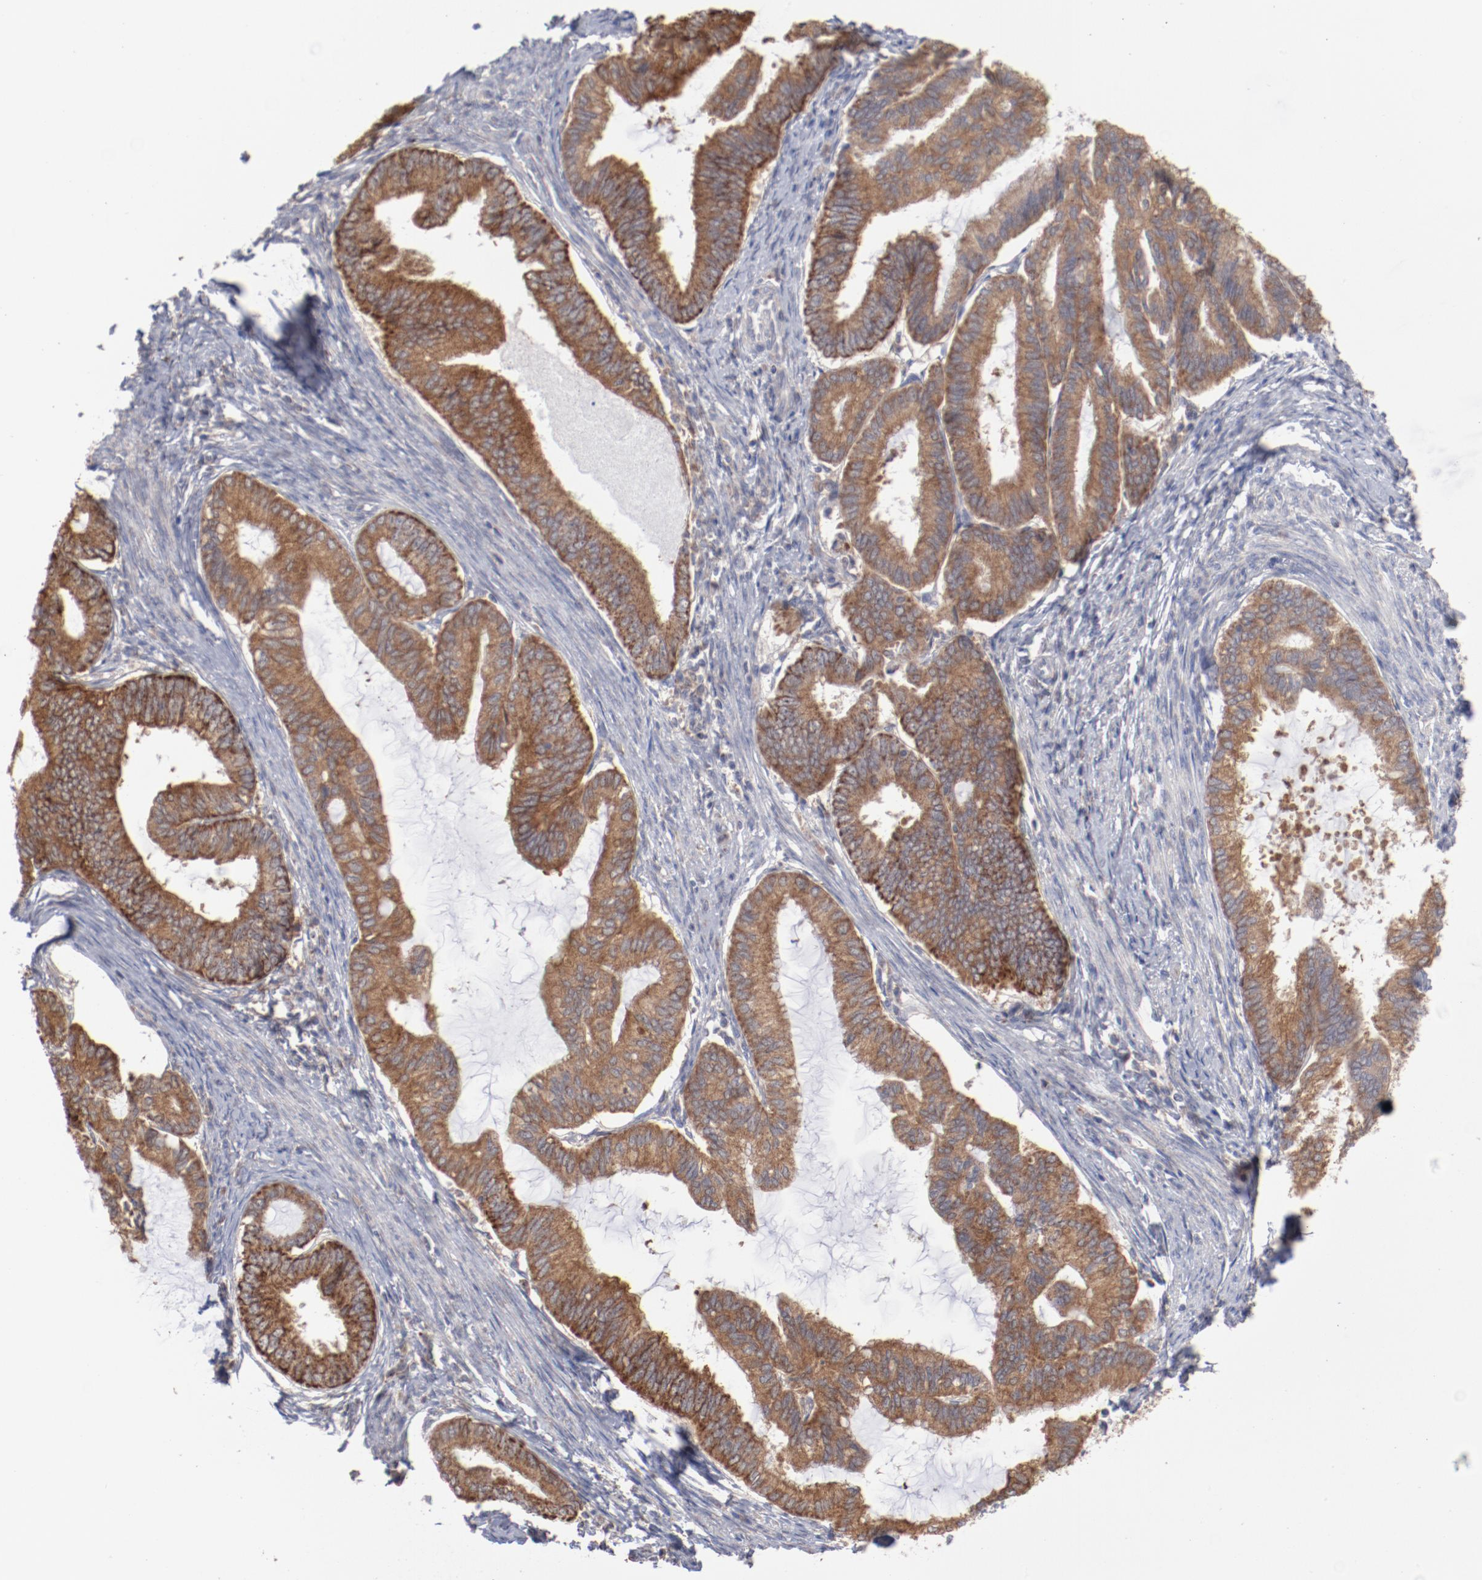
{"staining": {"intensity": "moderate", "quantity": ">75%", "location": "cytoplasmic/membranous"}, "tissue": "endometrial cancer", "cell_type": "Tumor cells", "image_type": "cancer", "snomed": [{"axis": "morphology", "description": "Adenocarcinoma, NOS"}, {"axis": "topography", "description": "Endometrium"}], "caption": "This image displays endometrial adenocarcinoma stained with immunohistochemistry (IHC) to label a protein in brown. The cytoplasmic/membranous of tumor cells show moderate positivity for the protein. Nuclei are counter-stained blue.", "gene": "PPFIBP2", "patient": {"sex": "female", "age": 86}}